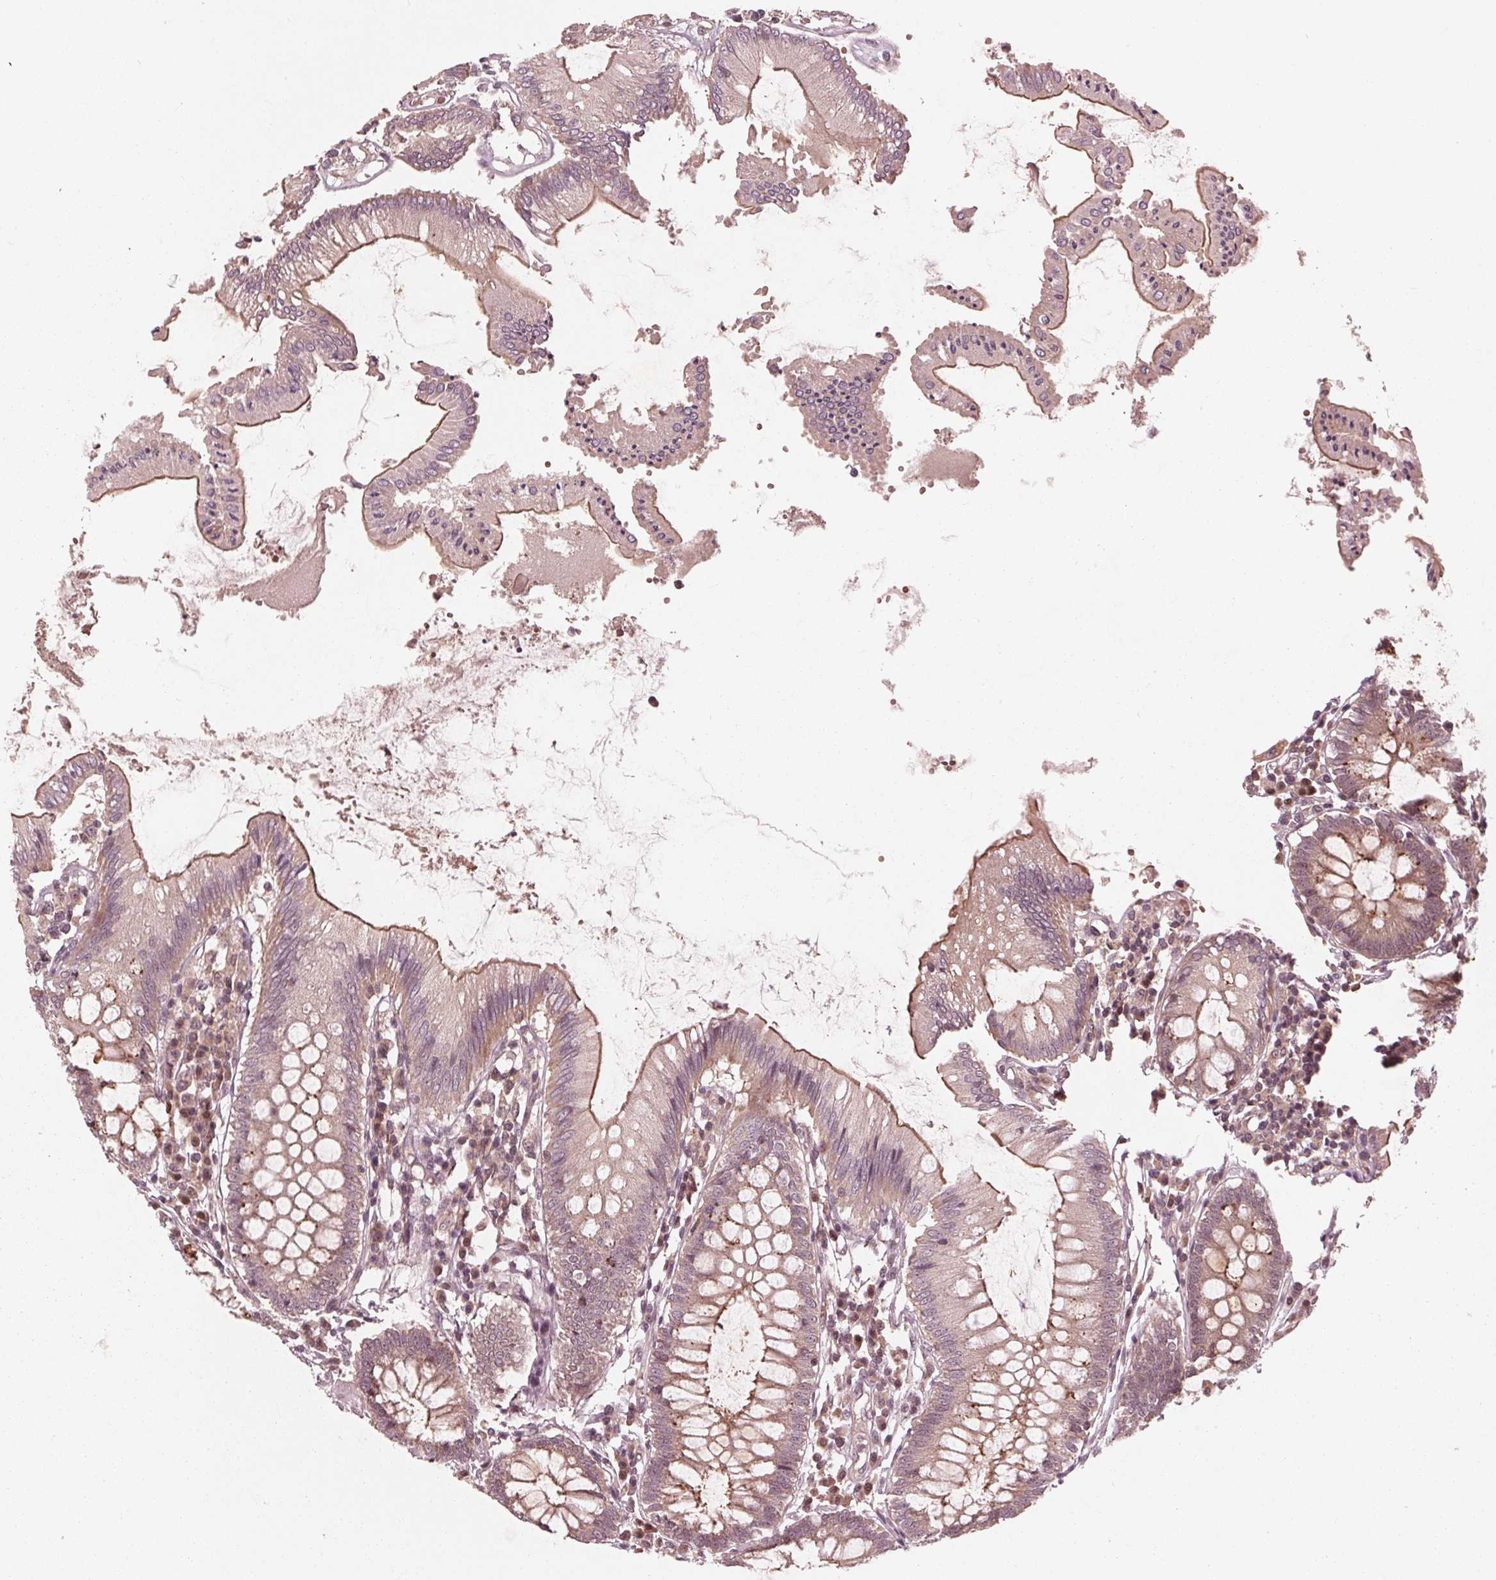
{"staining": {"intensity": "weak", "quantity": "25%-75%", "location": "cytoplasmic/membranous"}, "tissue": "colon", "cell_type": "Endothelial cells", "image_type": "normal", "snomed": [{"axis": "morphology", "description": "Normal tissue, NOS"}, {"axis": "morphology", "description": "Adenocarcinoma, NOS"}, {"axis": "topography", "description": "Colon"}], "caption": "Protein staining of normal colon displays weak cytoplasmic/membranous positivity in about 25%-75% of endothelial cells.", "gene": "UBALD1", "patient": {"sex": "male", "age": 83}}